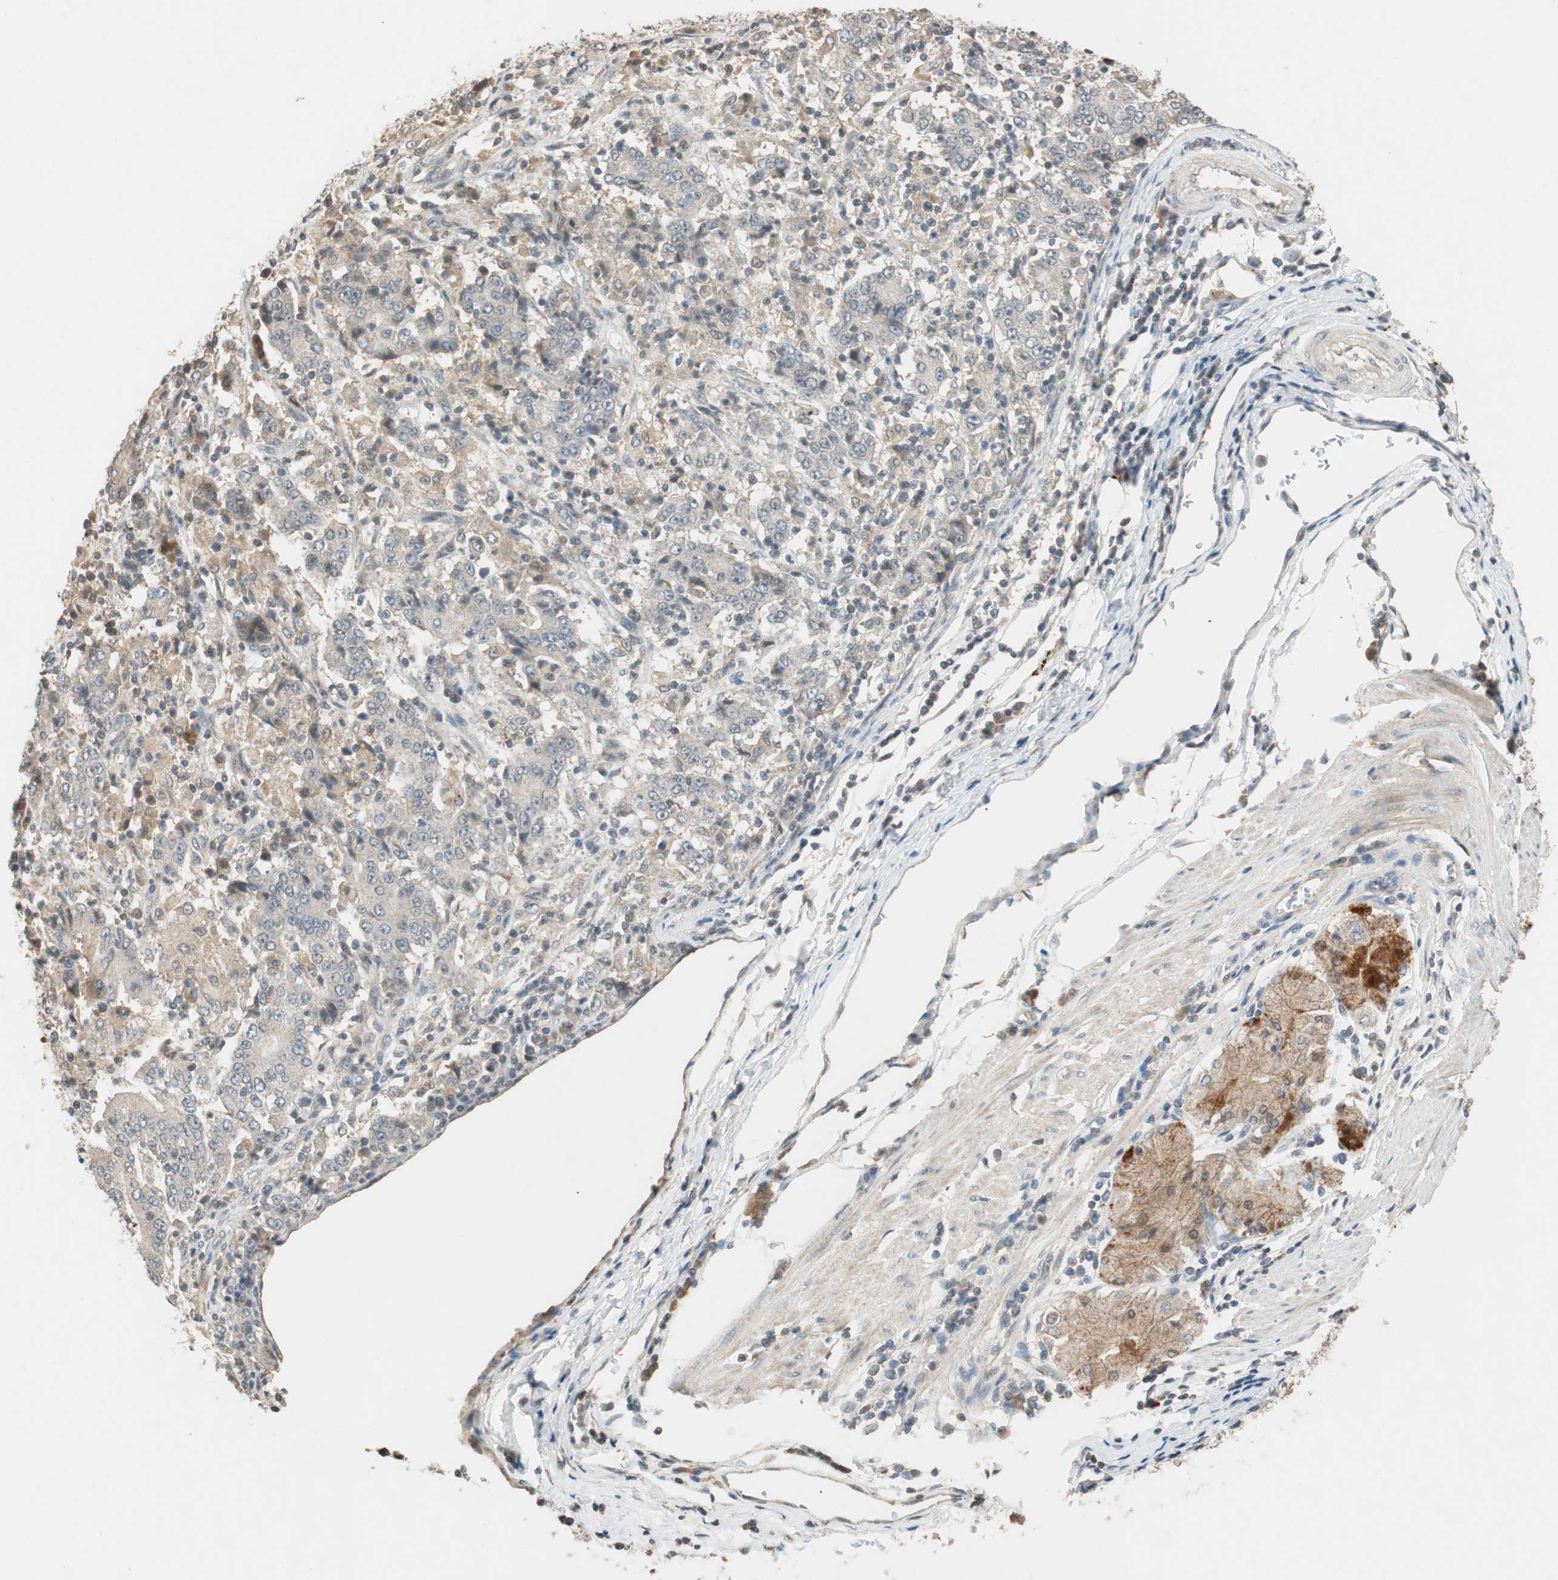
{"staining": {"intensity": "weak", "quantity": ">75%", "location": "cytoplasmic/membranous"}, "tissue": "stomach cancer", "cell_type": "Tumor cells", "image_type": "cancer", "snomed": [{"axis": "morphology", "description": "Normal tissue, NOS"}, {"axis": "morphology", "description": "Adenocarcinoma, NOS"}, {"axis": "topography", "description": "Stomach, upper"}, {"axis": "topography", "description": "Stomach"}], "caption": "Protein expression by IHC reveals weak cytoplasmic/membranous staining in approximately >75% of tumor cells in stomach cancer. The staining was performed using DAB to visualize the protein expression in brown, while the nuclei were stained in blue with hematoxylin (Magnification: 20x).", "gene": "GLB1", "patient": {"sex": "male", "age": 59}}